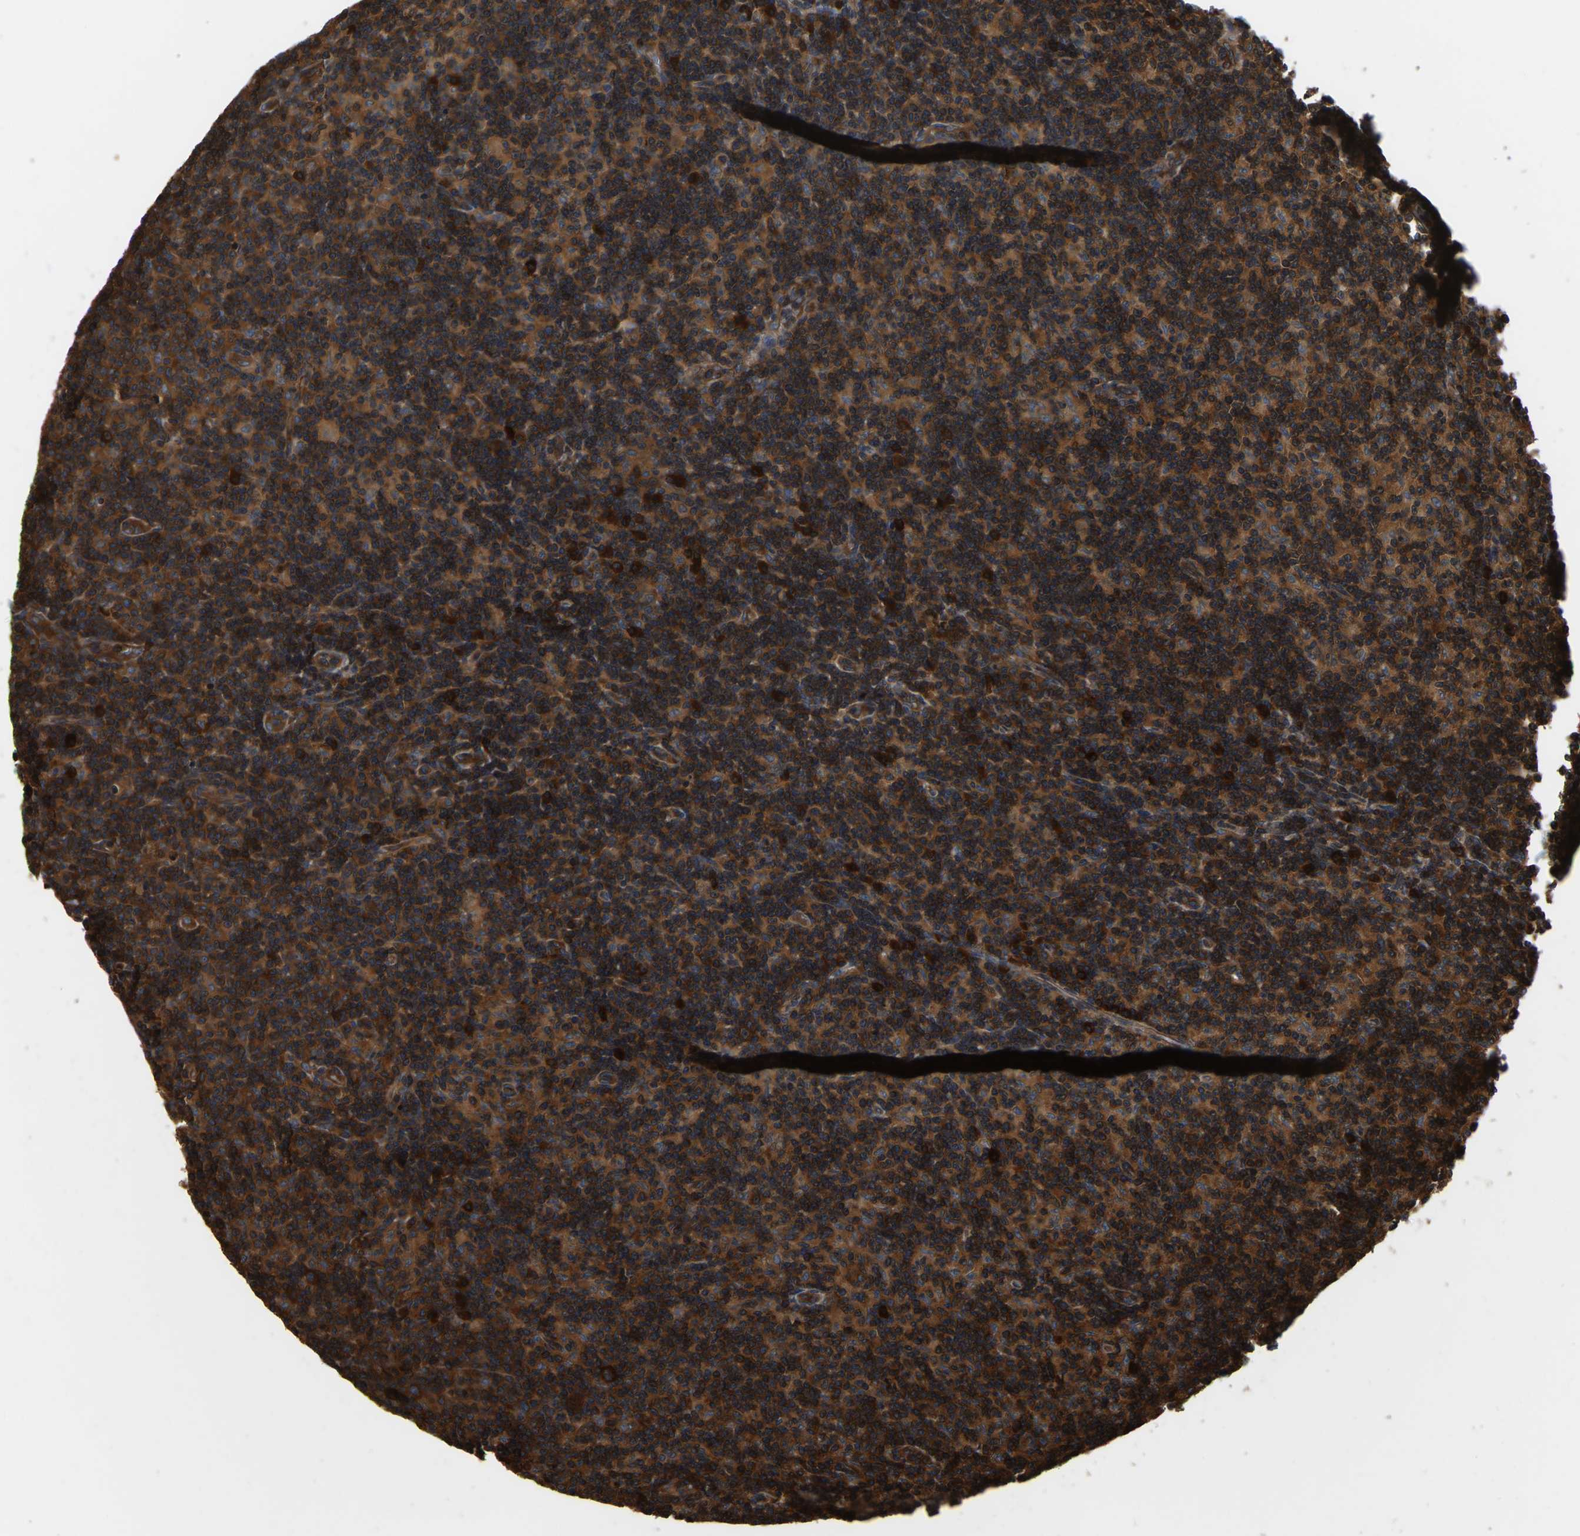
{"staining": {"intensity": "strong", "quantity": ">75%", "location": "cytoplasmic/membranous"}, "tissue": "lymph node", "cell_type": "Germinal center cells", "image_type": "normal", "snomed": [{"axis": "morphology", "description": "Normal tissue, NOS"}, {"axis": "morphology", "description": "Inflammation, NOS"}, {"axis": "topography", "description": "Lymph node"}], "caption": "Normal lymph node demonstrates strong cytoplasmic/membranous positivity in approximately >75% of germinal center cells.", "gene": "GARS1", "patient": {"sex": "male", "age": 55}}